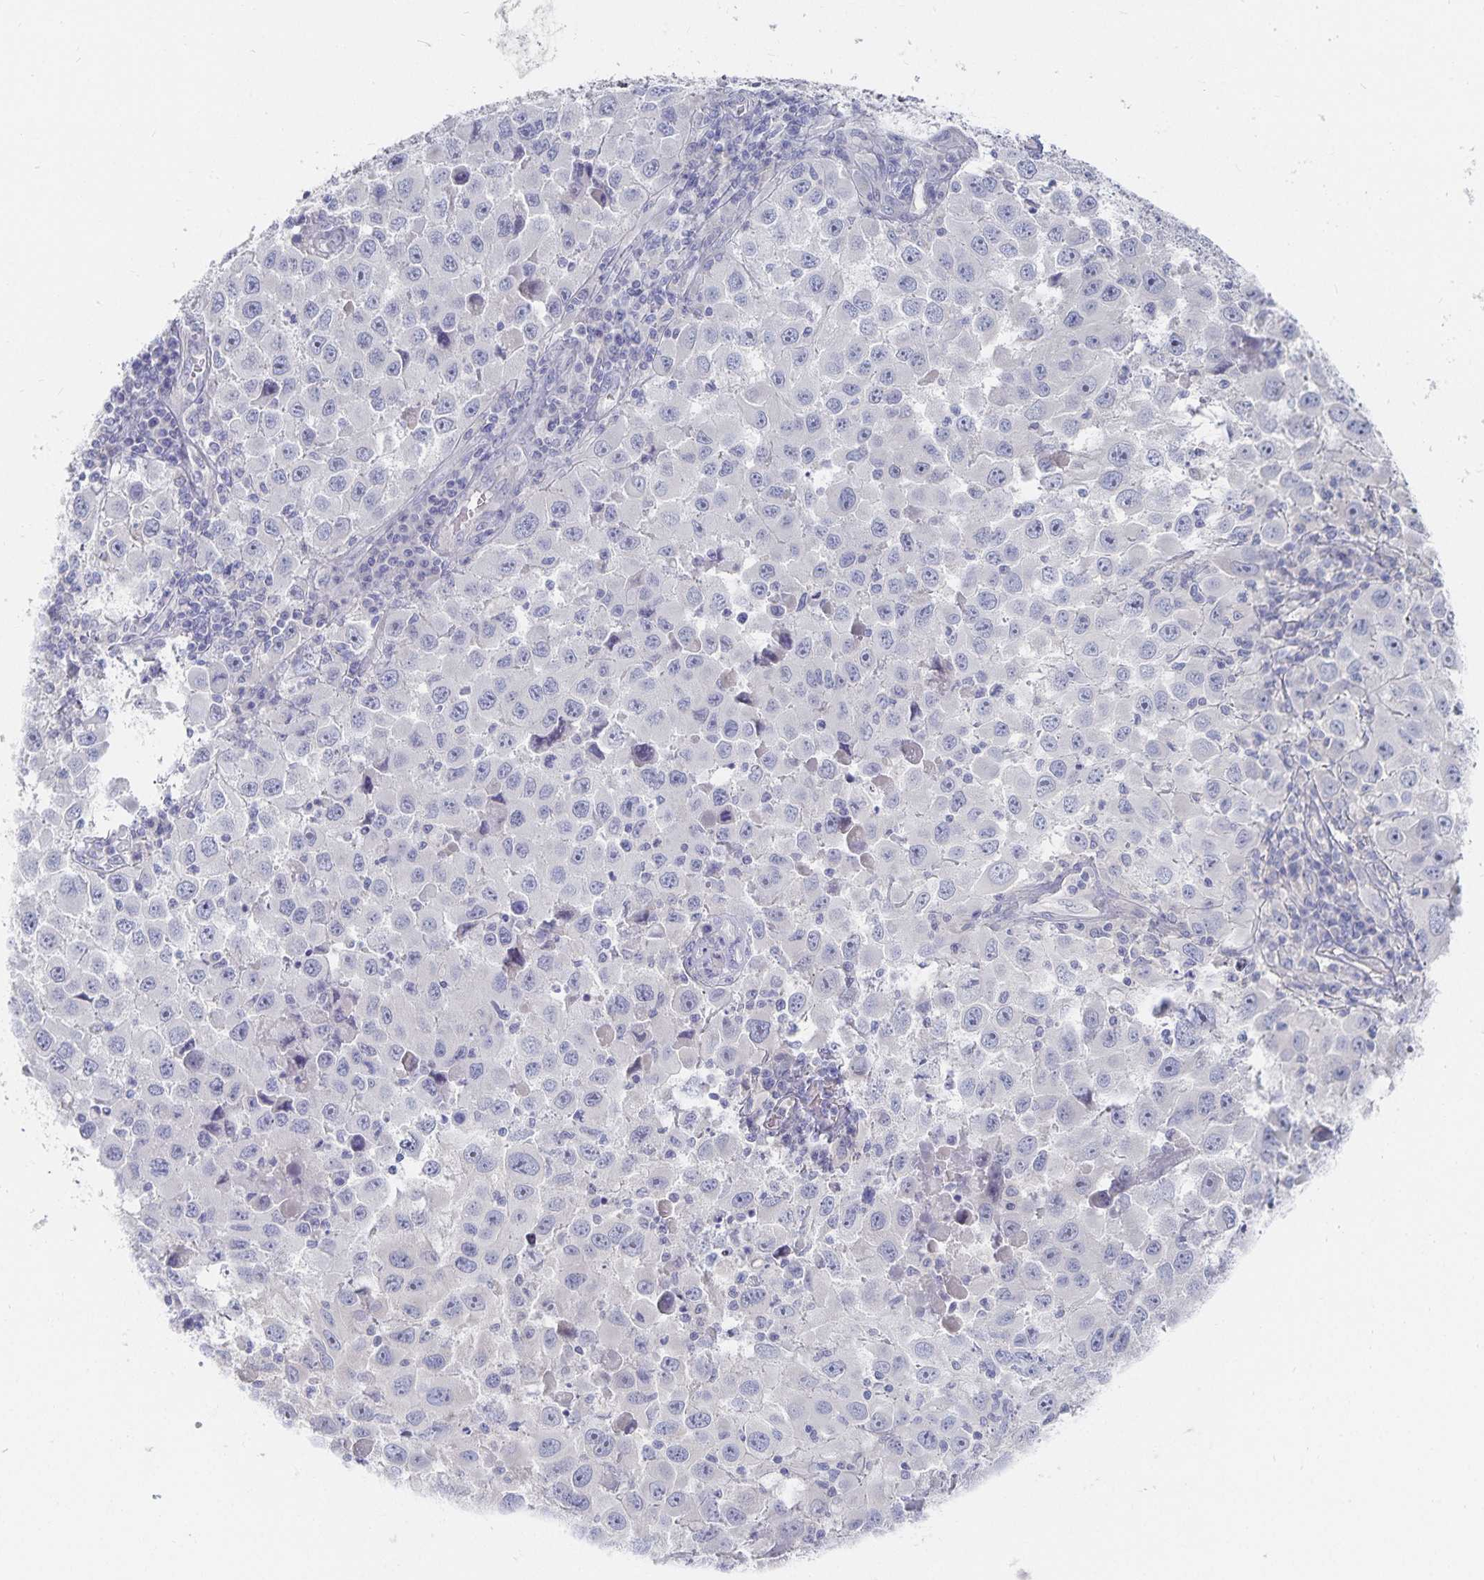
{"staining": {"intensity": "negative", "quantity": "none", "location": "none"}, "tissue": "melanoma", "cell_type": "Tumor cells", "image_type": "cancer", "snomed": [{"axis": "morphology", "description": "Malignant melanoma, Metastatic site"}, {"axis": "topography", "description": "Lymph node"}], "caption": "Micrograph shows no significant protein expression in tumor cells of melanoma.", "gene": "DNAH9", "patient": {"sex": "female", "age": 67}}